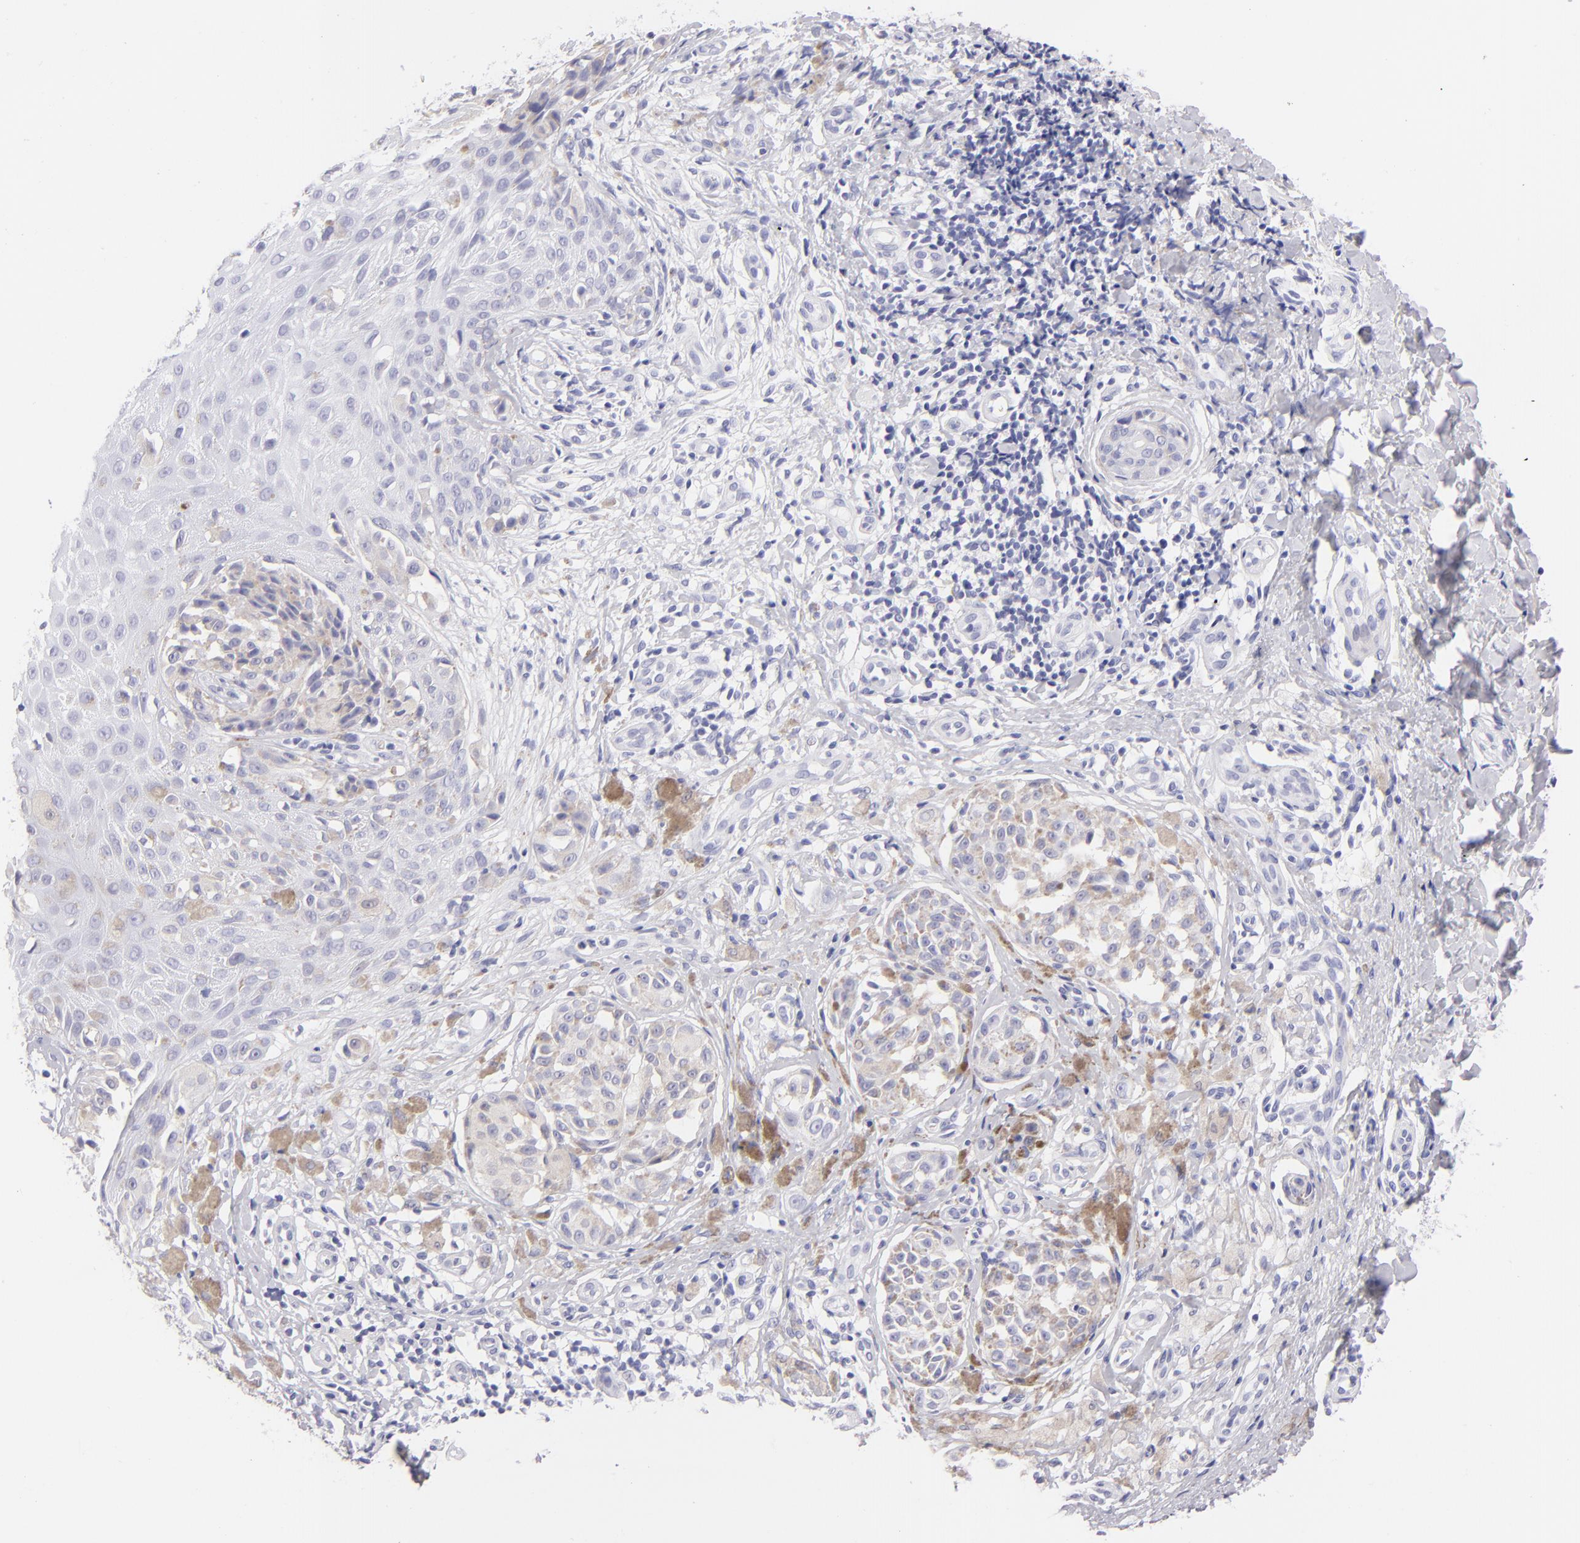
{"staining": {"intensity": "negative", "quantity": "none", "location": "none"}, "tissue": "melanoma", "cell_type": "Tumor cells", "image_type": "cancer", "snomed": [{"axis": "morphology", "description": "Malignant melanoma, NOS"}, {"axis": "topography", "description": "Skin"}], "caption": "This is a histopathology image of IHC staining of malignant melanoma, which shows no positivity in tumor cells.", "gene": "PRPH", "patient": {"sex": "male", "age": 67}}